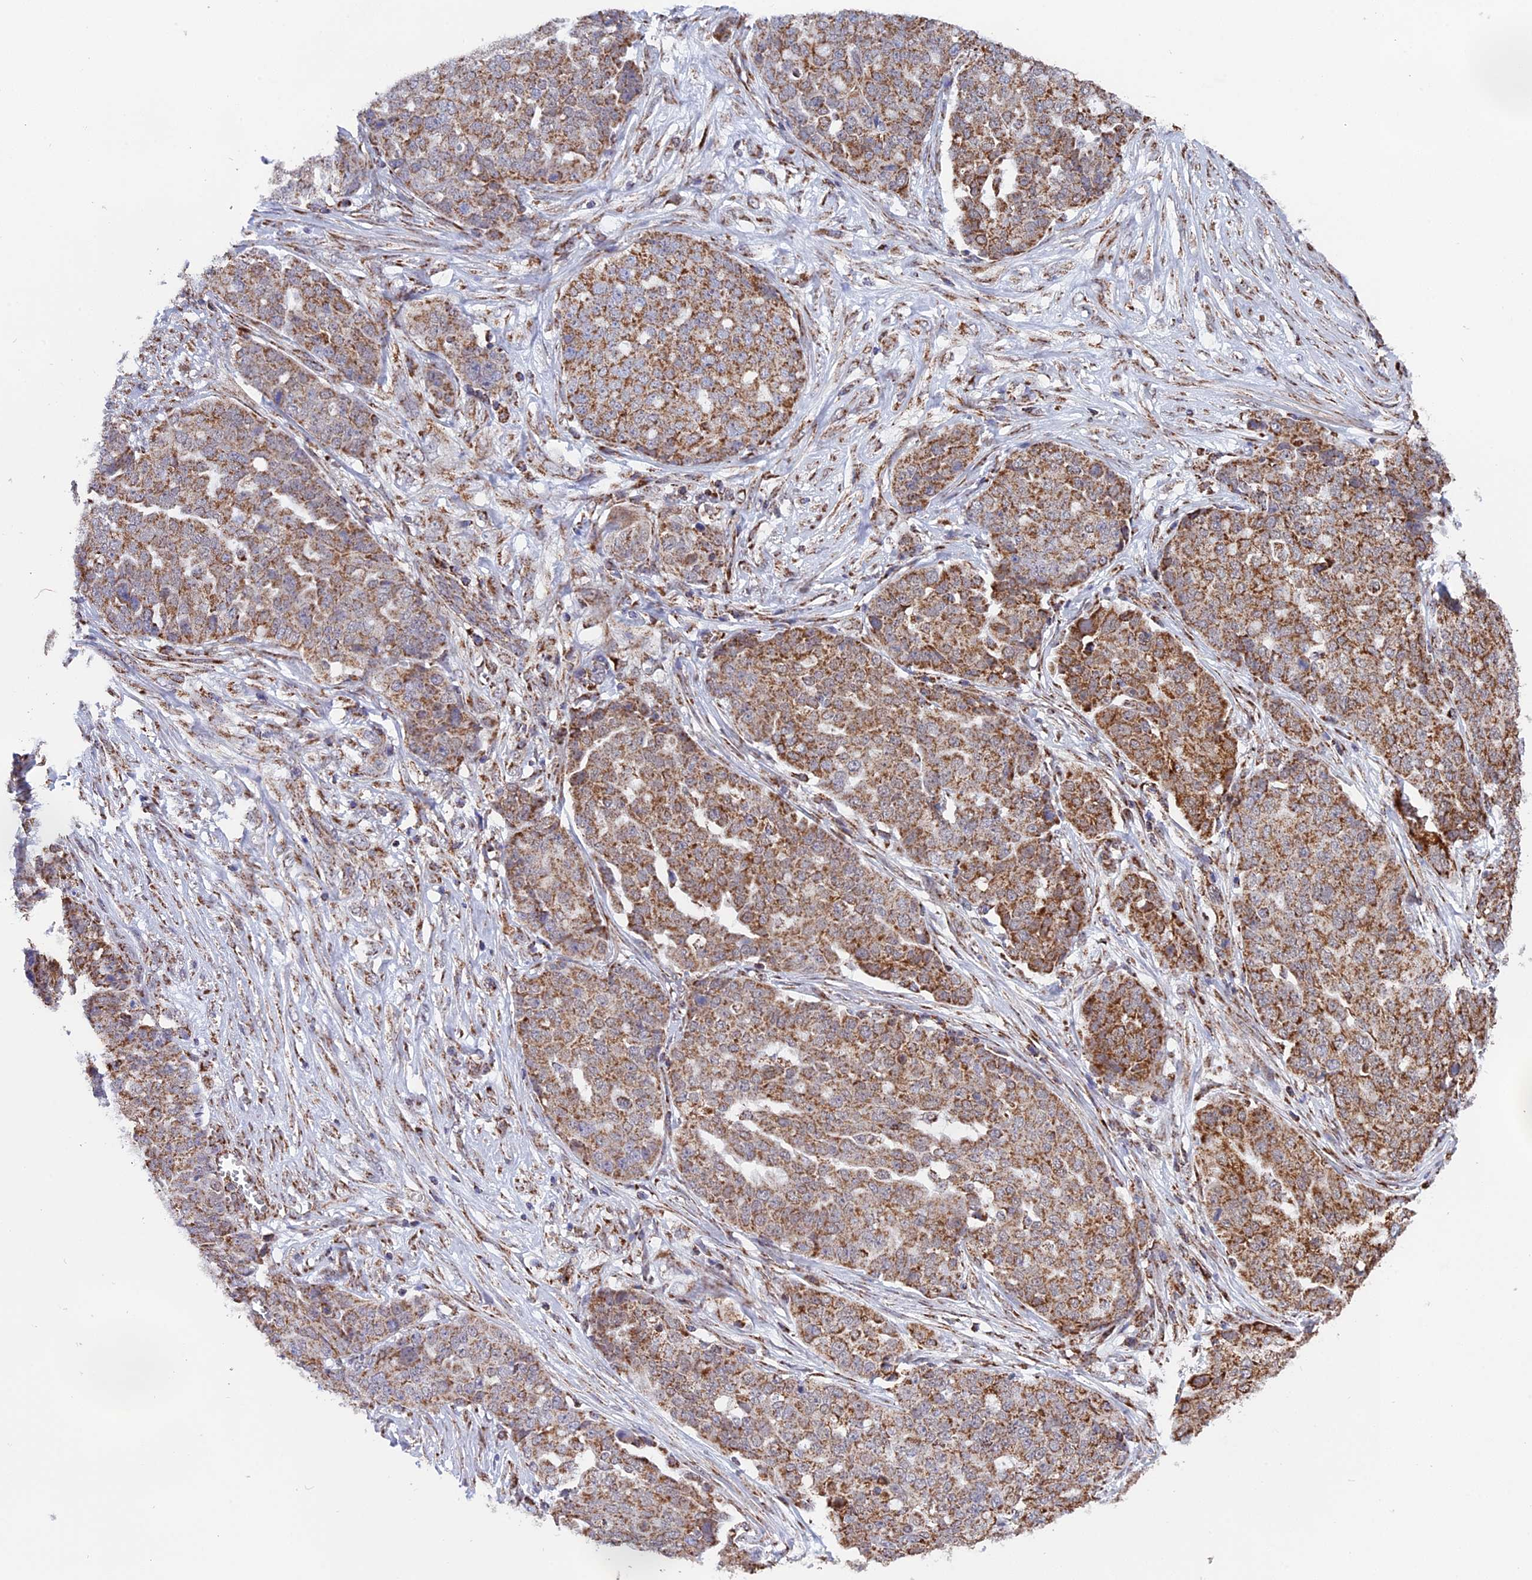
{"staining": {"intensity": "moderate", "quantity": ">75%", "location": "cytoplasmic/membranous"}, "tissue": "ovarian cancer", "cell_type": "Tumor cells", "image_type": "cancer", "snomed": [{"axis": "morphology", "description": "Cystadenocarcinoma, serous, NOS"}, {"axis": "topography", "description": "Soft tissue"}, {"axis": "topography", "description": "Ovary"}], "caption": "Immunohistochemistry (IHC) of human ovarian cancer (serous cystadenocarcinoma) shows medium levels of moderate cytoplasmic/membranous staining in approximately >75% of tumor cells.", "gene": "CDC16", "patient": {"sex": "female", "age": 57}}